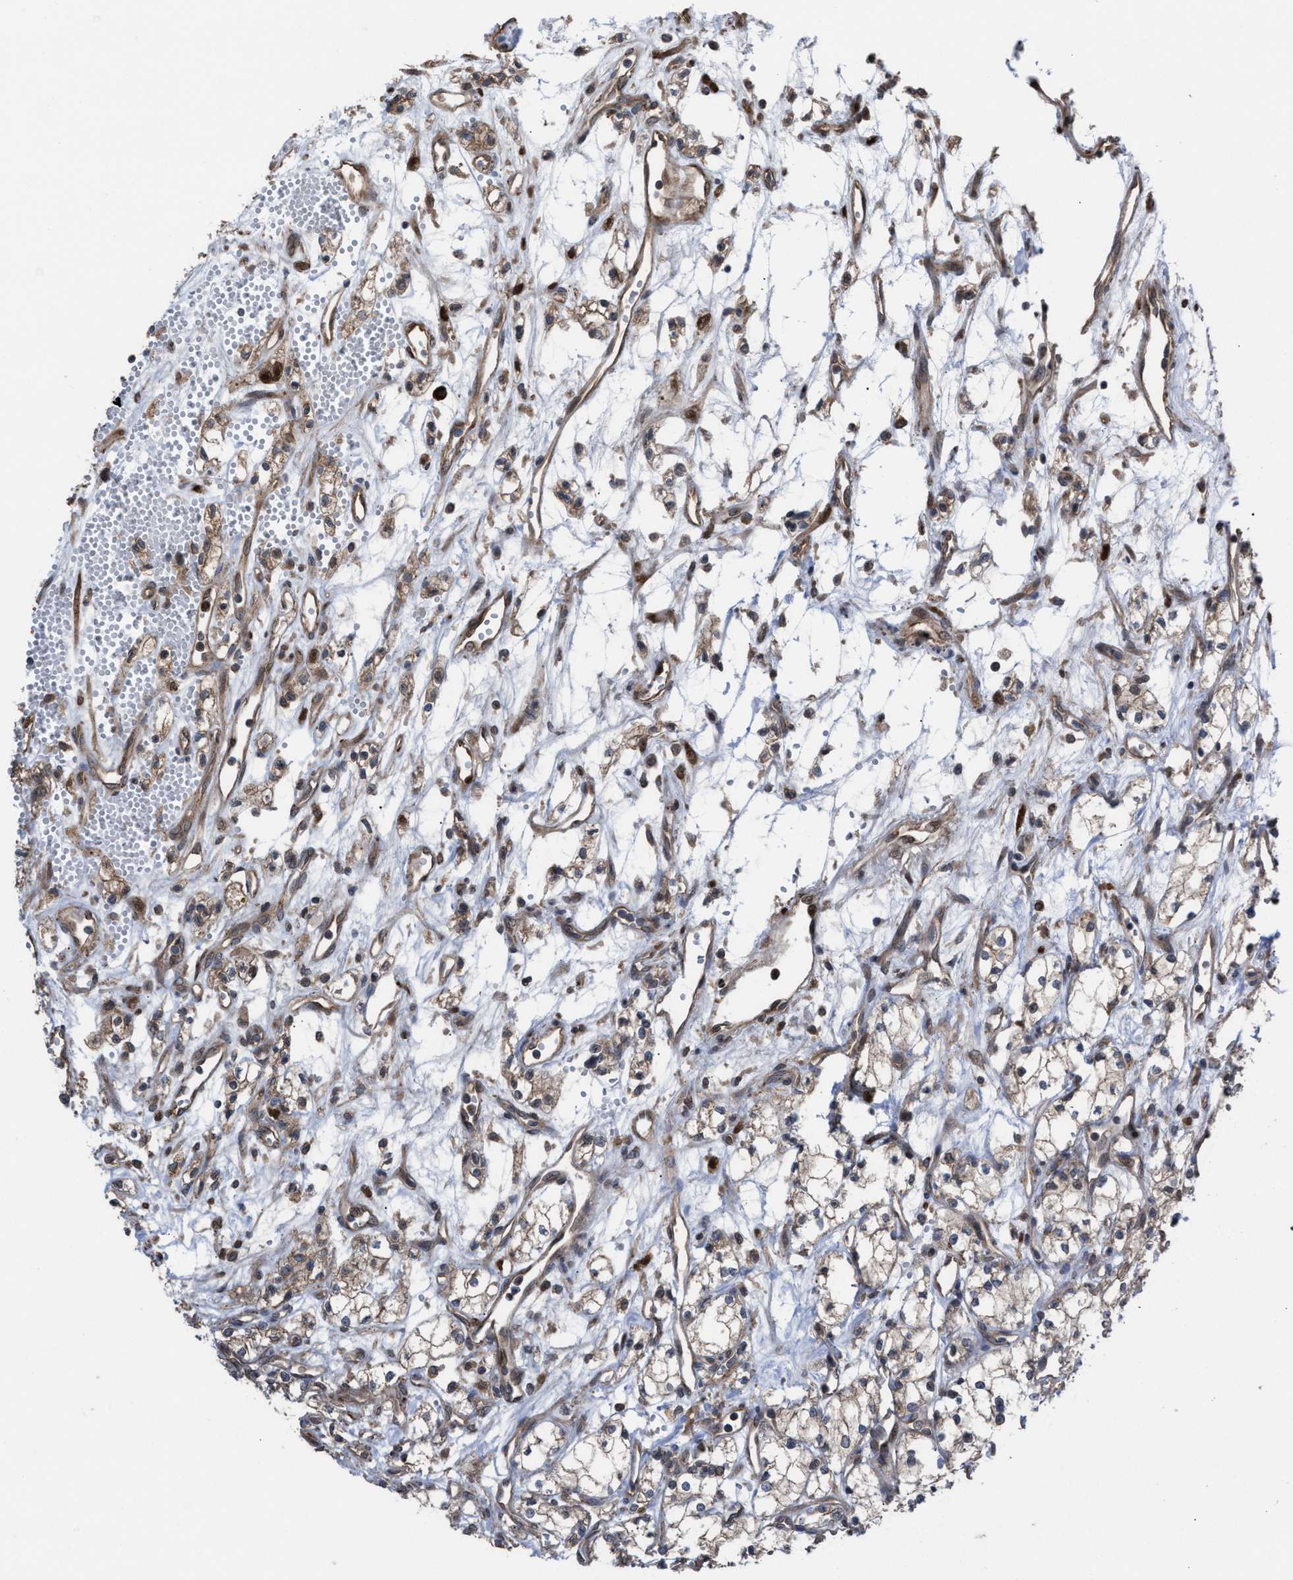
{"staining": {"intensity": "weak", "quantity": ">75%", "location": "cytoplasmic/membranous"}, "tissue": "renal cancer", "cell_type": "Tumor cells", "image_type": "cancer", "snomed": [{"axis": "morphology", "description": "Adenocarcinoma, NOS"}, {"axis": "topography", "description": "Kidney"}], "caption": "A photomicrograph of human renal cancer stained for a protein shows weak cytoplasmic/membranous brown staining in tumor cells.", "gene": "TP53BP2", "patient": {"sex": "male", "age": 59}}